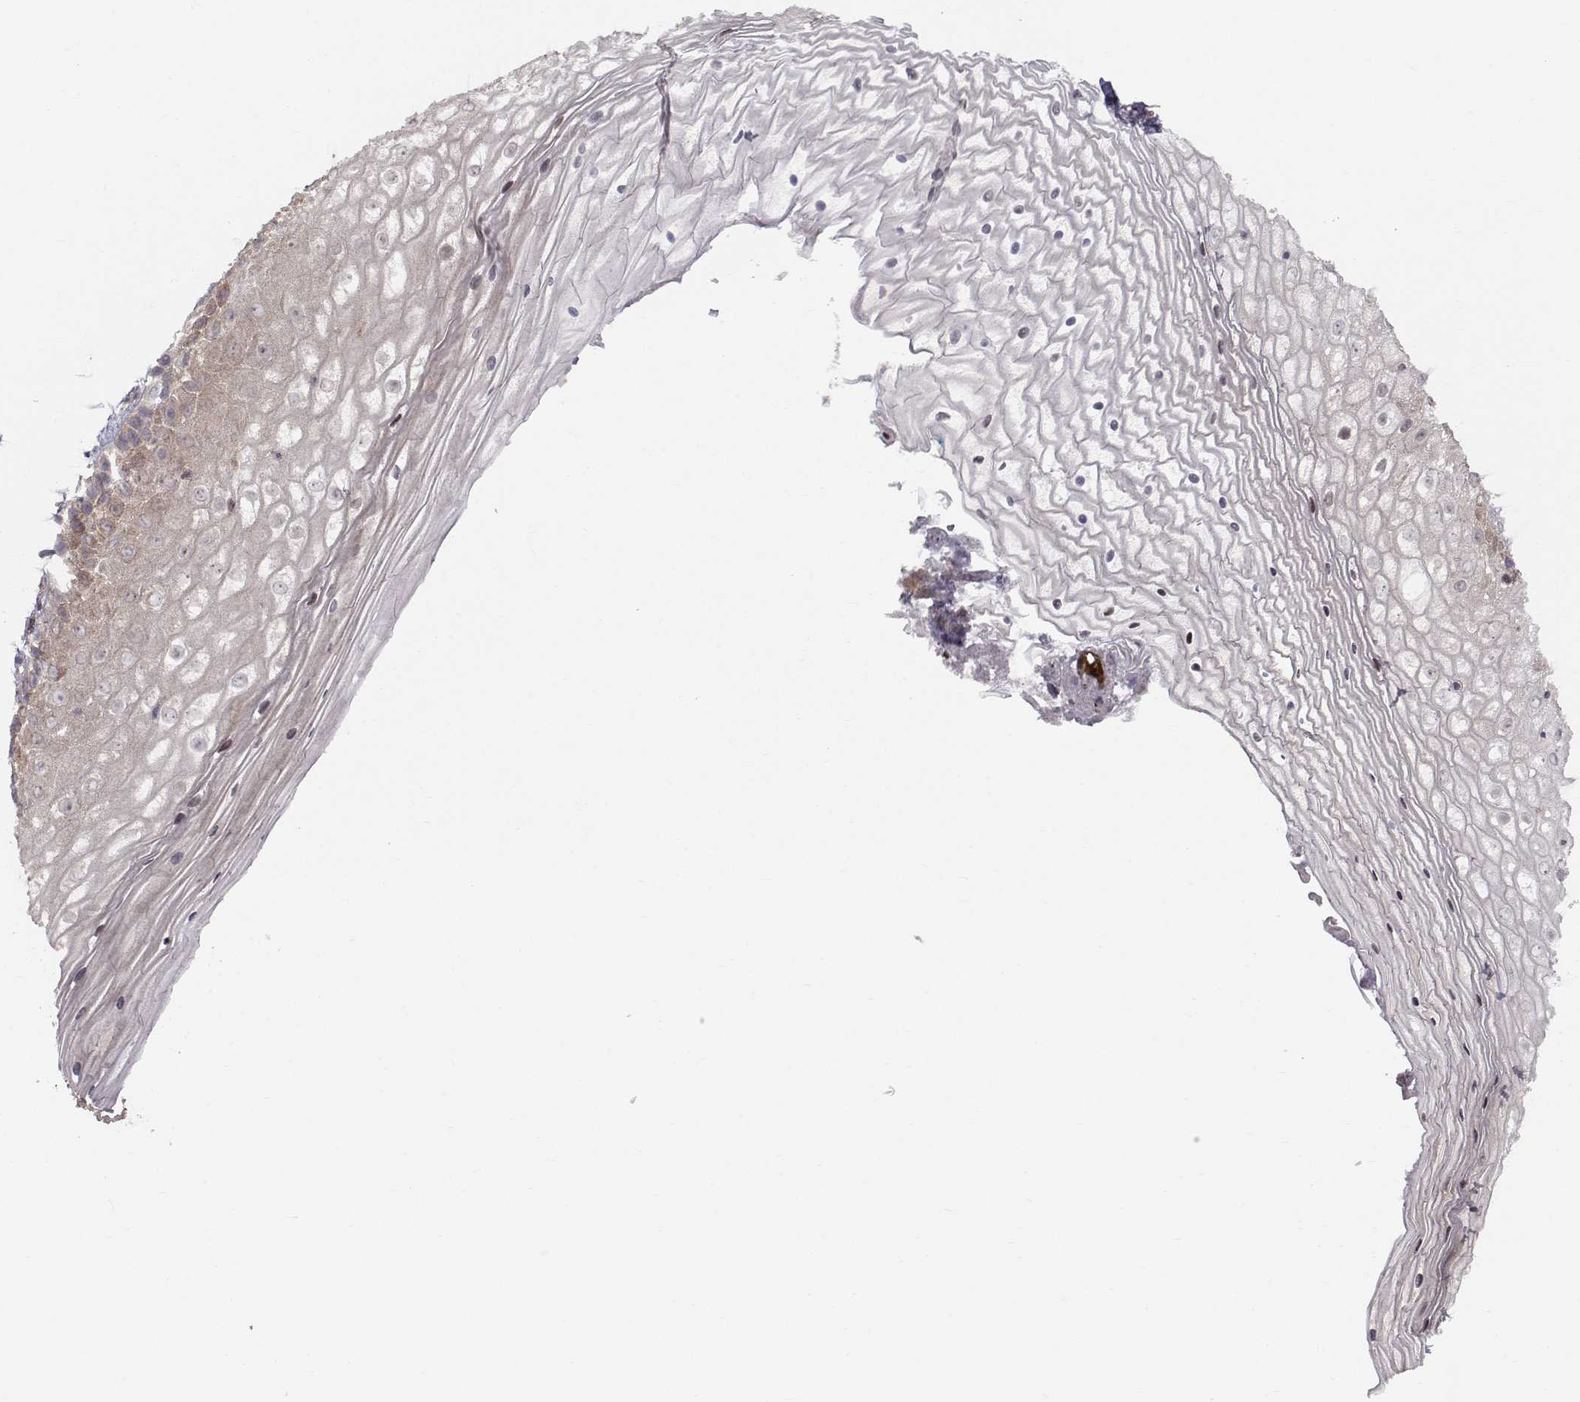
{"staining": {"intensity": "weak", "quantity": "25%-75%", "location": "cytoplasmic/membranous"}, "tissue": "vagina", "cell_type": "Squamous epithelial cells", "image_type": "normal", "snomed": [{"axis": "morphology", "description": "Normal tissue, NOS"}, {"axis": "topography", "description": "Vagina"}], "caption": "Vagina stained with DAB immunohistochemistry (IHC) demonstrates low levels of weak cytoplasmic/membranous positivity in approximately 25%-75% of squamous epithelial cells.", "gene": "HSP90AB1", "patient": {"sex": "female", "age": 47}}